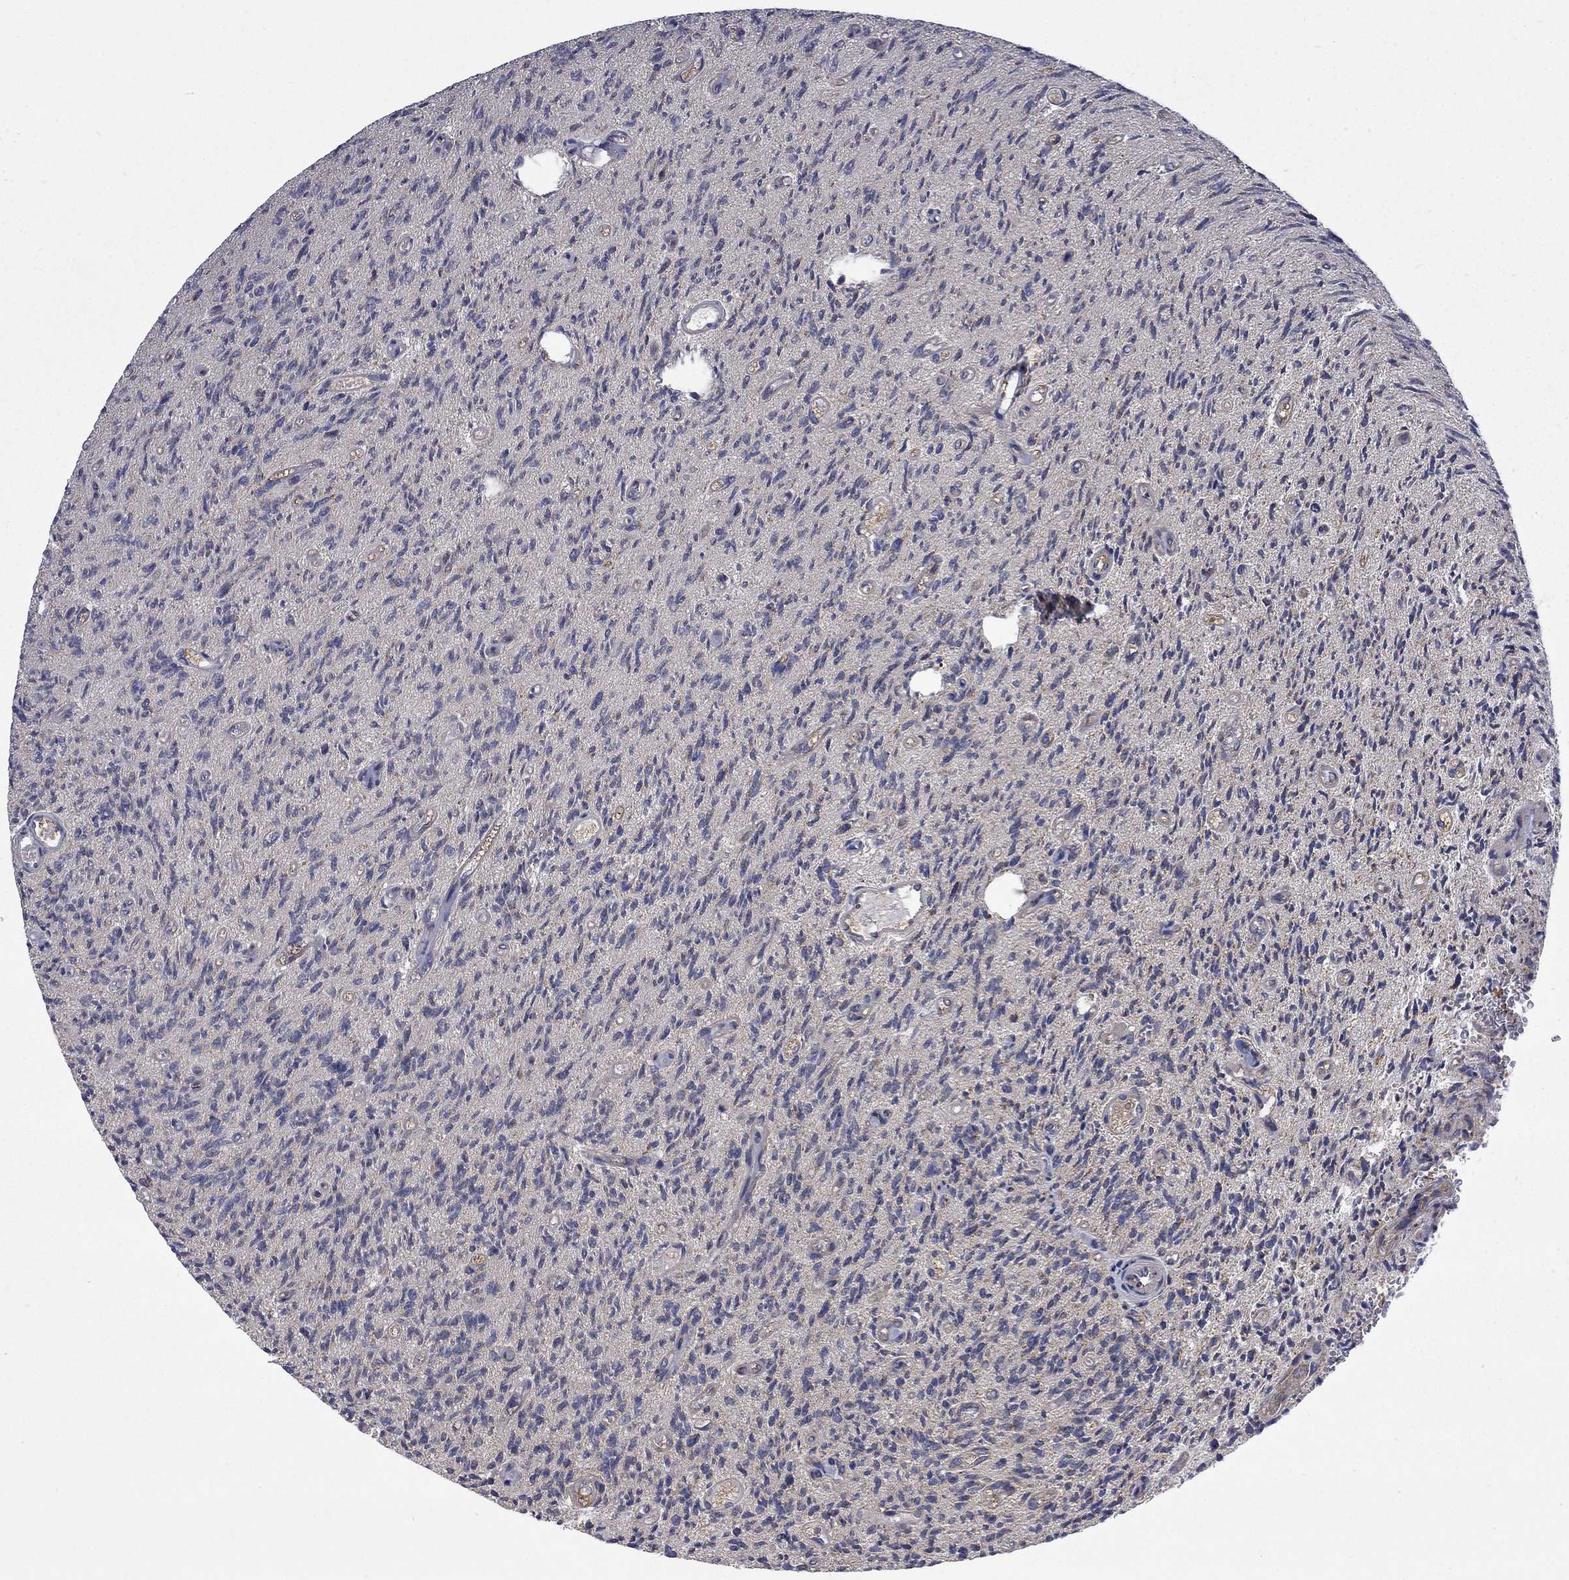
{"staining": {"intensity": "negative", "quantity": "none", "location": "none"}, "tissue": "glioma", "cell_type": "Tumor cells", "image_type": "cancer", "snomed": [{"axis": "morphology", "description": "Glioma, malignant, High grade"}, {"axis": "topography", "description": "Brain"}], "caption": "This micrograph is of malignant glioma (high-grade) stained with immunohistochemistry (IHC) to label a protein in brown with the nuclei are counter-stained blue. There is no expression in tumor cells. (Stains: DAB immunohistochemistry with hematoxylin counter stain, Microscopy: brightfield microscopy at high magnification).", "gene": "HSPA12A", "patient": {"sex": "male", "age": 64}}